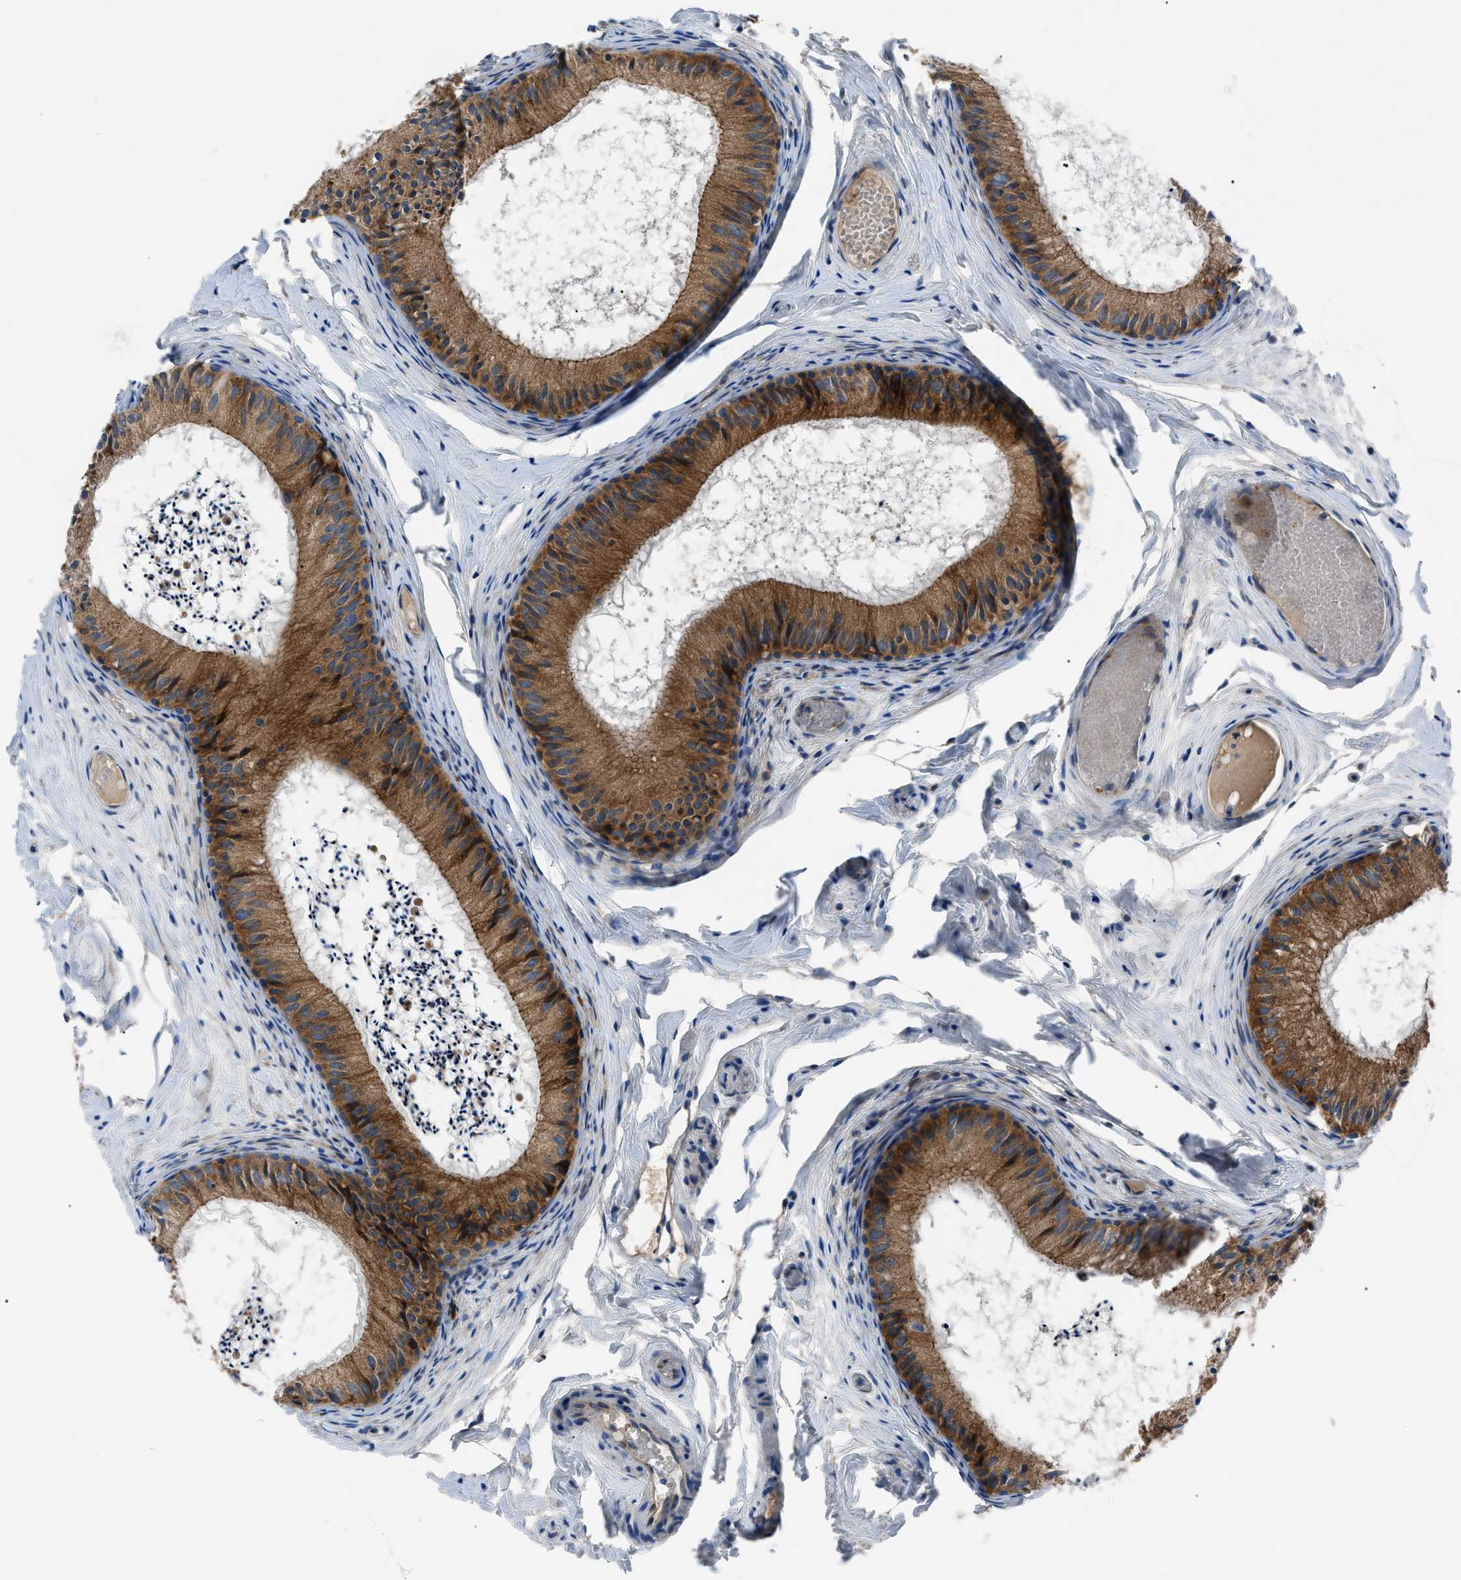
{"staining": {"intensity": "strong", "quantity": ">75%", "location": "cytoplasmic/membranous"}, "tissue": "epididymis", "cell_type": "Glandular cells", "image_type": "normal", "snomed": [{"axis": "morphology", "description": "Normal tissue, NOS"}, {"axis": "topography", "description": "Epididymis"}], "caption": "The histopathology image shows immunohistochemical staining of normal epididymis. There is strong cytoplasmic/membranous staining is appreciated in approximately >75% of glandular cells.", "gene": "ZDHHC24", "patient": {"sex": "male", "age": 46}}